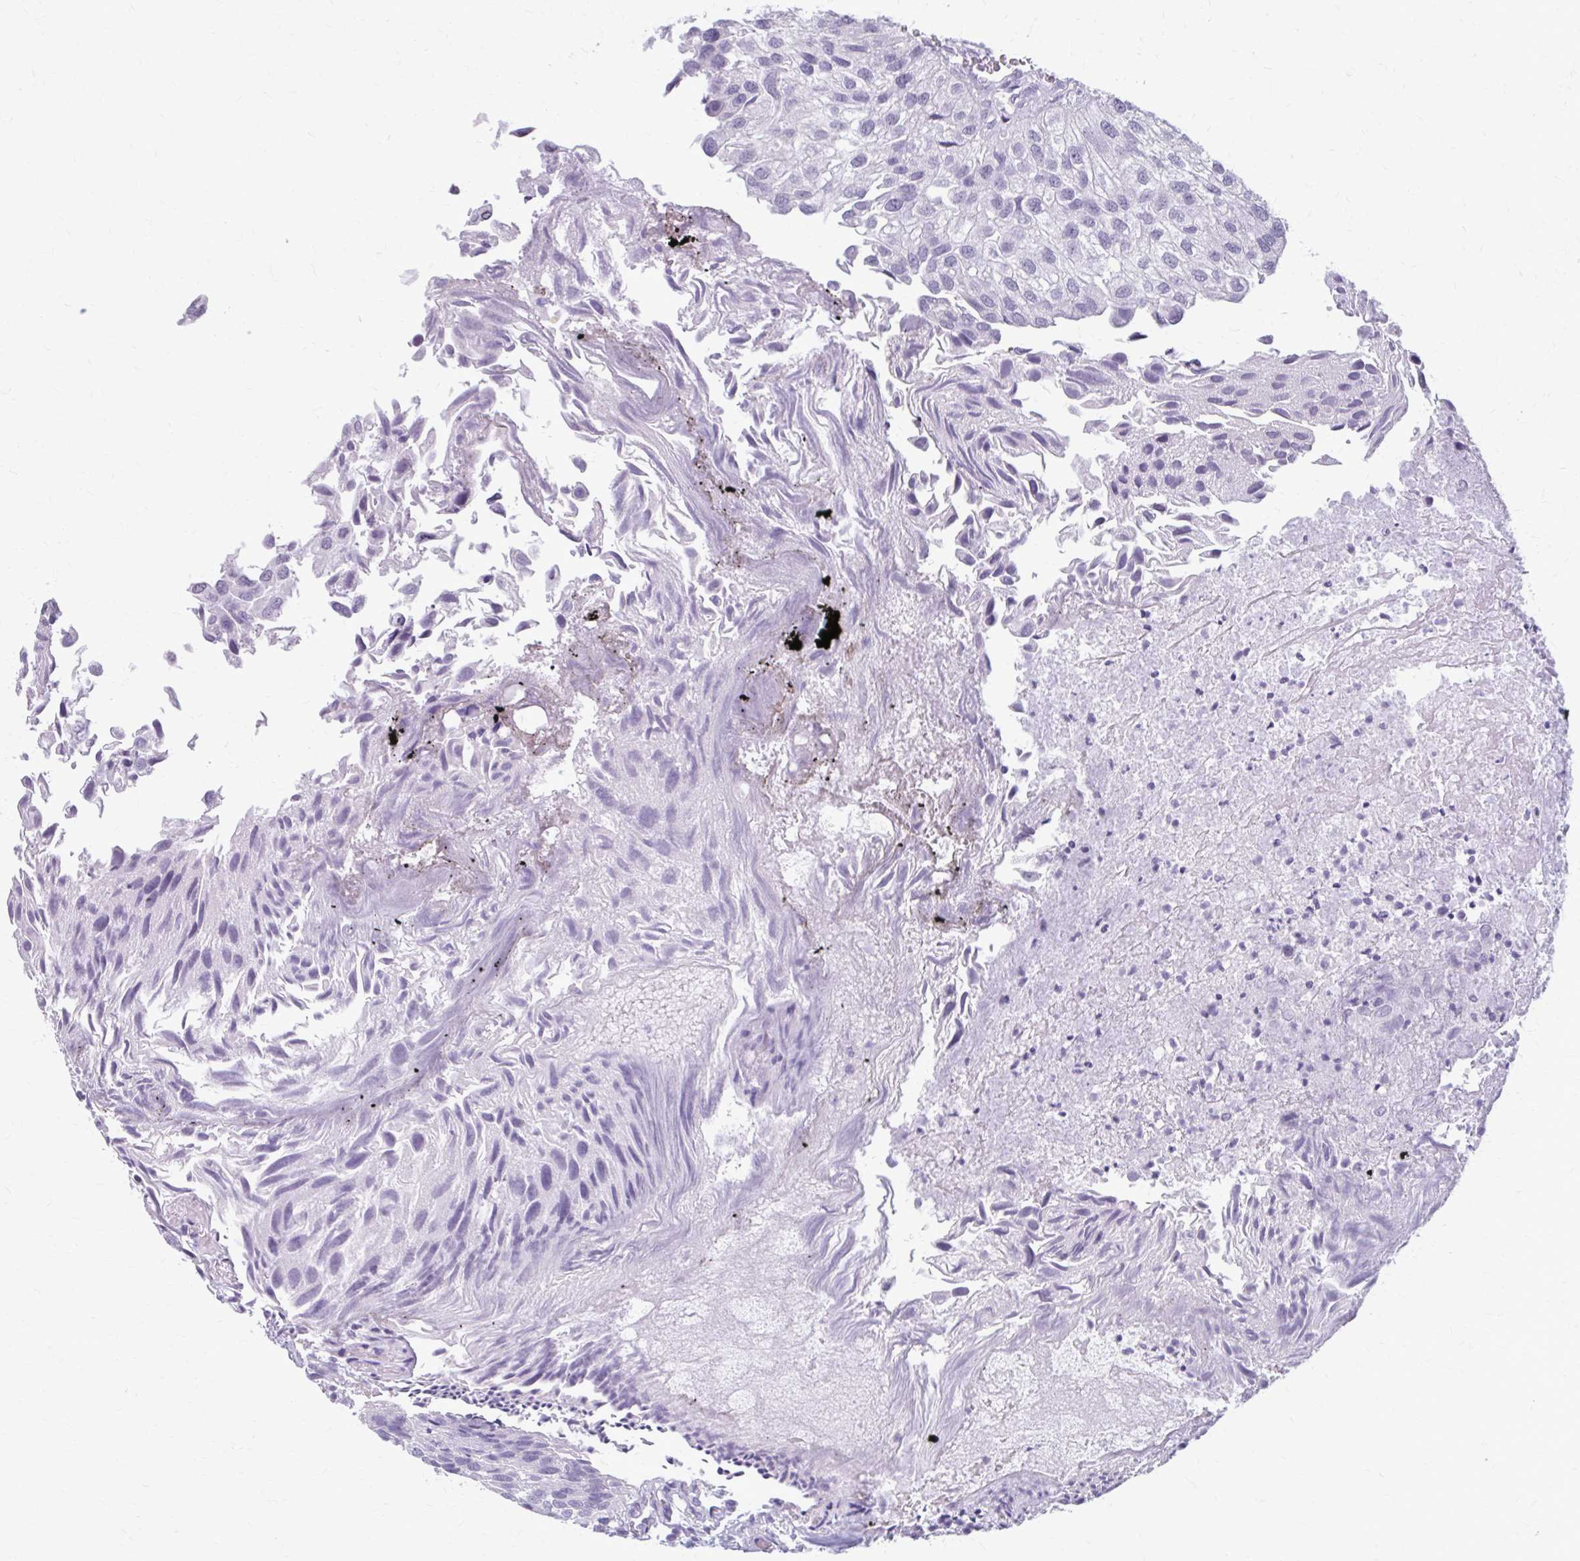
{"staining": {"intensity": "negative", "quantity": "none", "location": "none"}, "tissue": "urothelial cancer", "cell_type": "Tumor cells", "image_type": "cancer", "snomed": [{"axis": "morphology", "description": "Urothelial carcinoma, Low grade"}, {"axis": "topography", "description": "Urinary bladder"}], "caption": "Tumor cells are negative for protein expression in human urothelial cancer.", "gene": "KRT5", "patient": {"sex": "female", "age": 89}}